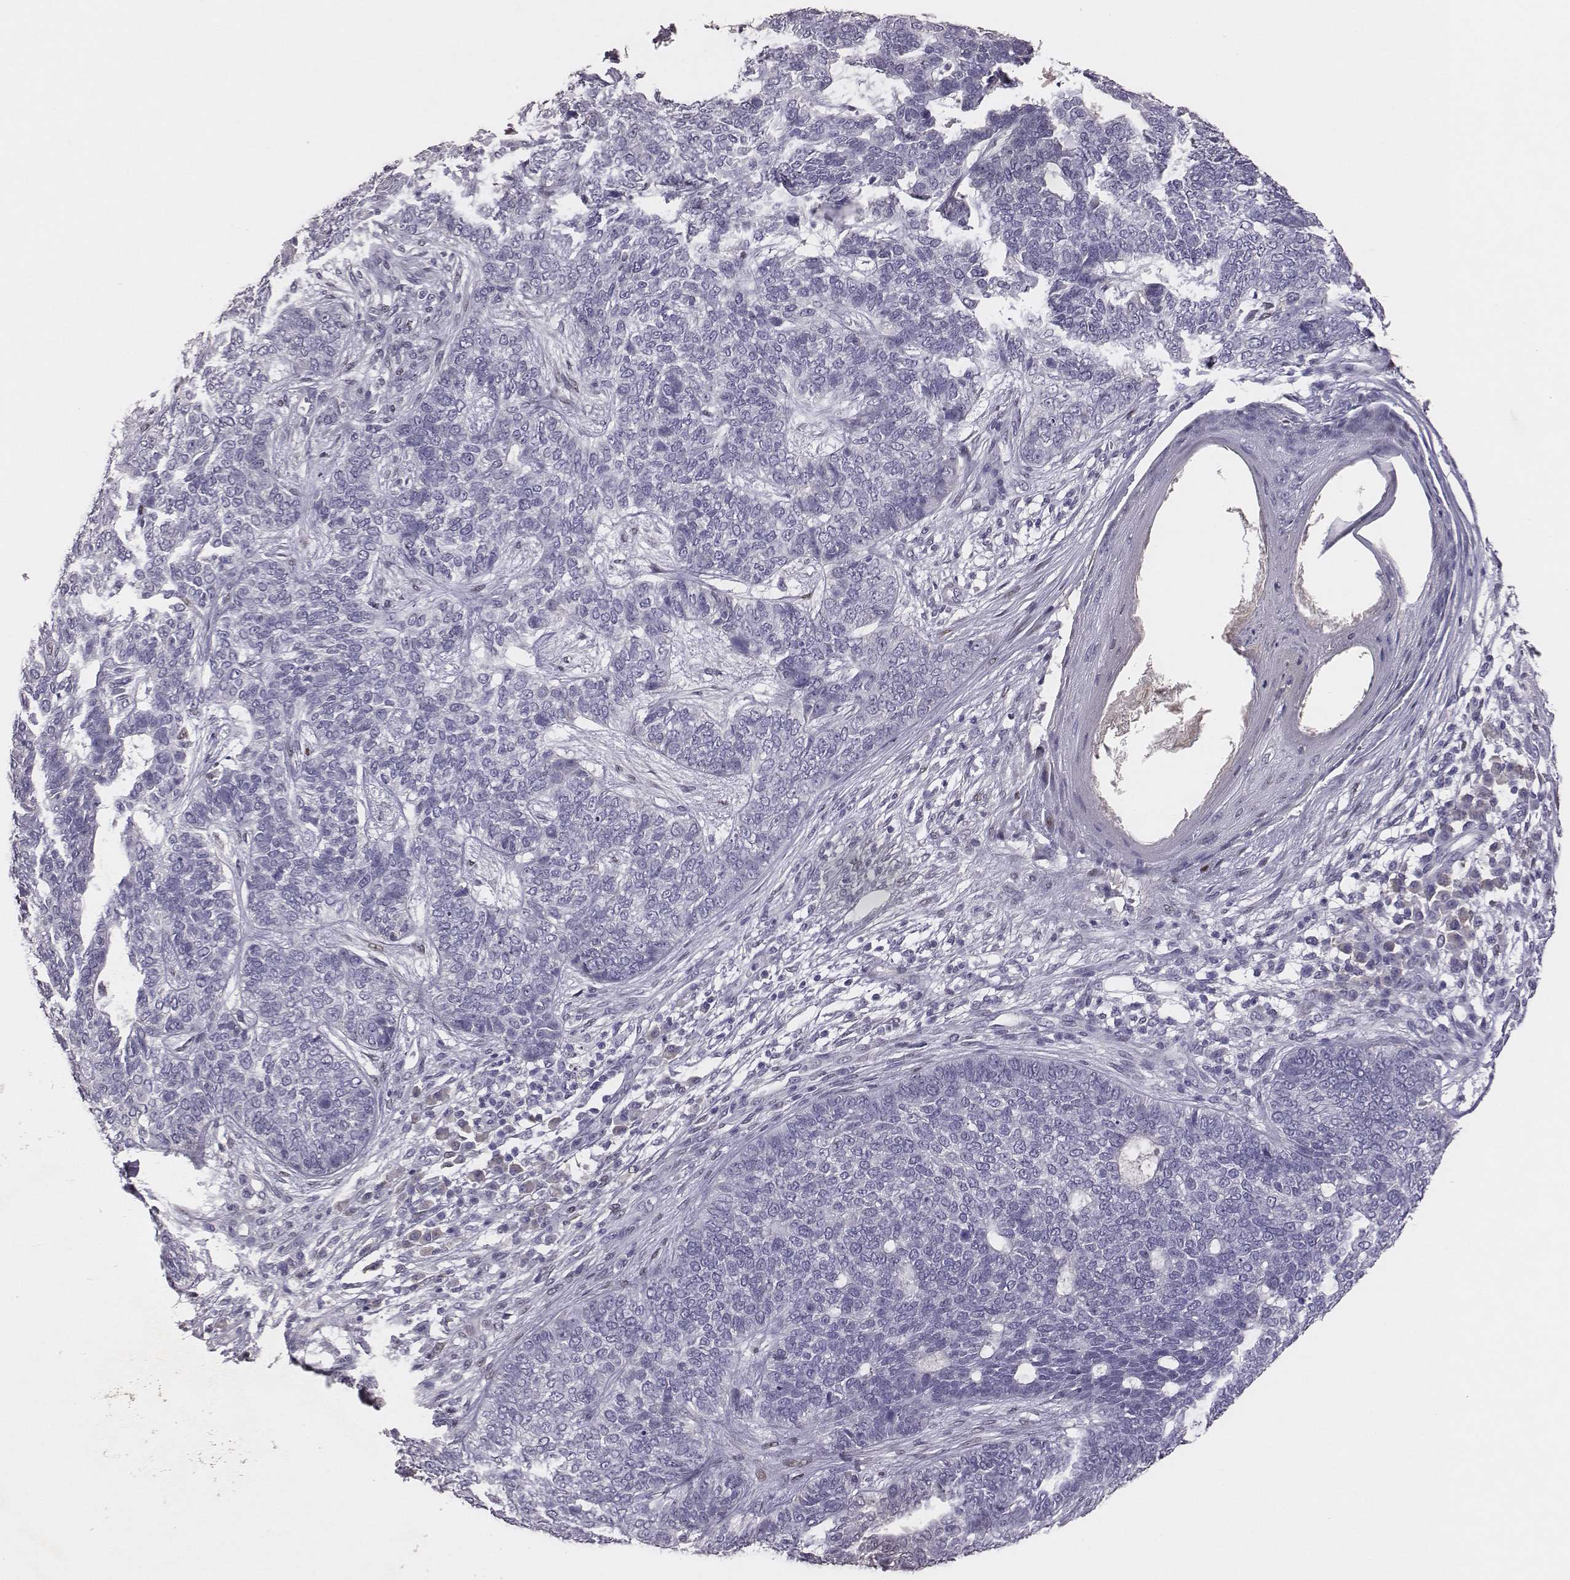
{"staining": {"intensity": "negative", "quantity": "none", "location": "none"}, "tissue": "skin cancer", "cell_type": "Tumor cells", "image_type": "cancer", "snomed": [{"axis": "morphology", "description": "Basal cell carcinoma"}, {"axis": "topography", "description": "Skin"}], "caption": "This is an IHC photomicrograph of skin cancer (basal cell carcinoma). There is no expression in tumor cells.", "gene": "EN1", "patient": {"sex": "female", "age": 69}}